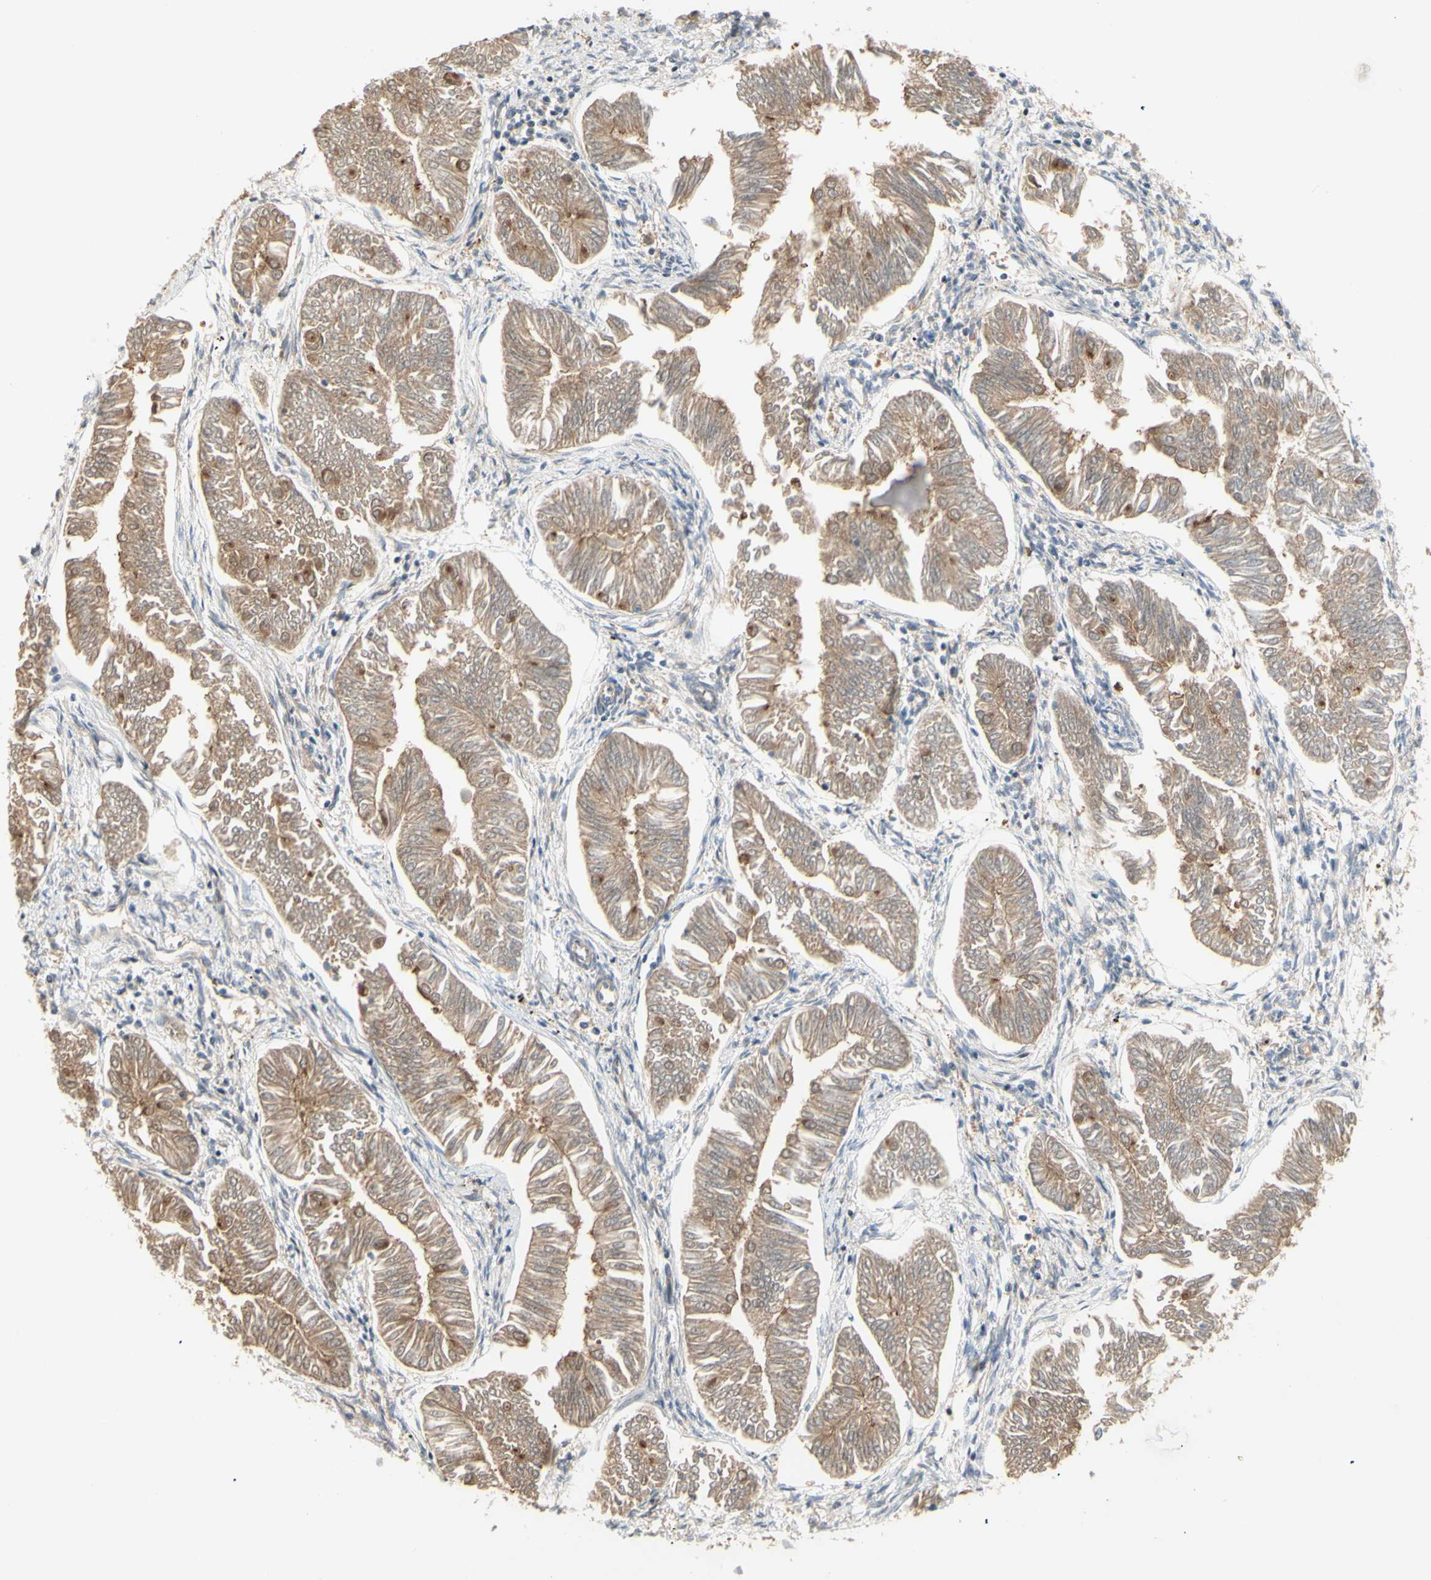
{"staining": {"intensity": "moderate", "quantity": ">75%", "location": "cytoplasmic/membranous"}, "tissue": "endometrial cancer", "cell_type": "Tumor cells", "image_type": "cancer", "snomed": [{"axis": "morphology", "description": "Adenocarcinoma, NOS"}, {"axis": "topography", "description": "Endometrium"}], "caption": "An image of endometrial adenocarcinoma stained for a protein reveals moderate cytoplasmic/membranous brown staining in tumor cells.", "gene": "DYNLRB1", "patient": {"sex": "female", "age": 53}}